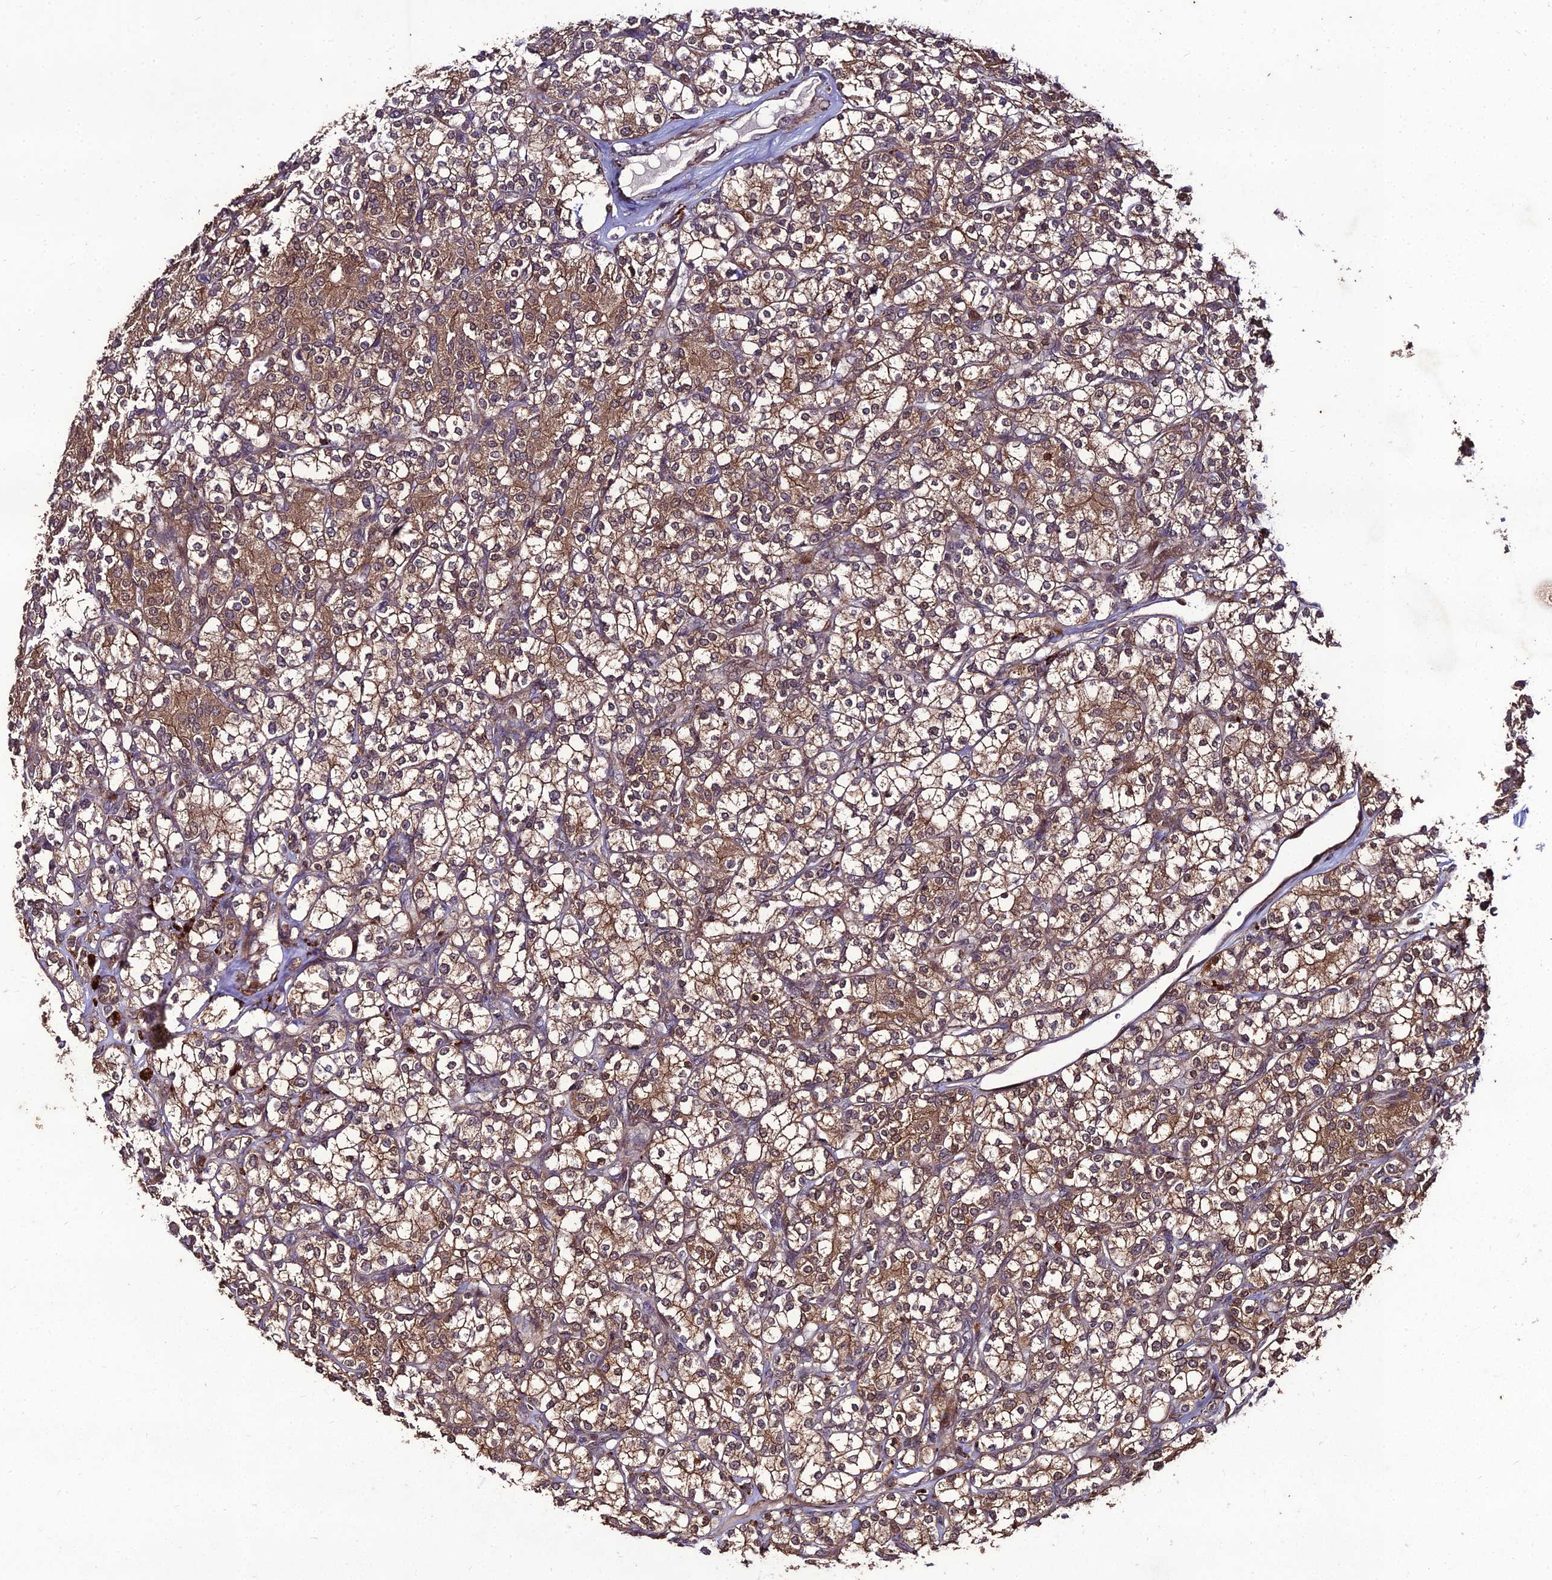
{"staining": {"intensity": "moderate", "quantity": ">75%", "location": "cytoplasmic/membranous"}, "tissue": "renal cancer", "cell_type": "Tumor cells", "image_type": "cancer", "snomed": [{"axis": "morphology", "description": "Adenocarcinoma, NOS"}, {"axis": "topography", "description": "Kidney"}], "caption": "Adenocarcinoma (renal) tissue exhibits moderate cytoplasmic/membranous positivity in approximately >75% of tumor cells, visualized by immunohistochemistry. The protein is stained brown, and the nuclei are stained in blue (DAB (3,3'-diaminobenzidine) IHC with brightfield microscopy, high magnification).", "gene": "ZNF766", "patient": {"sex": "male", "age": 77}}